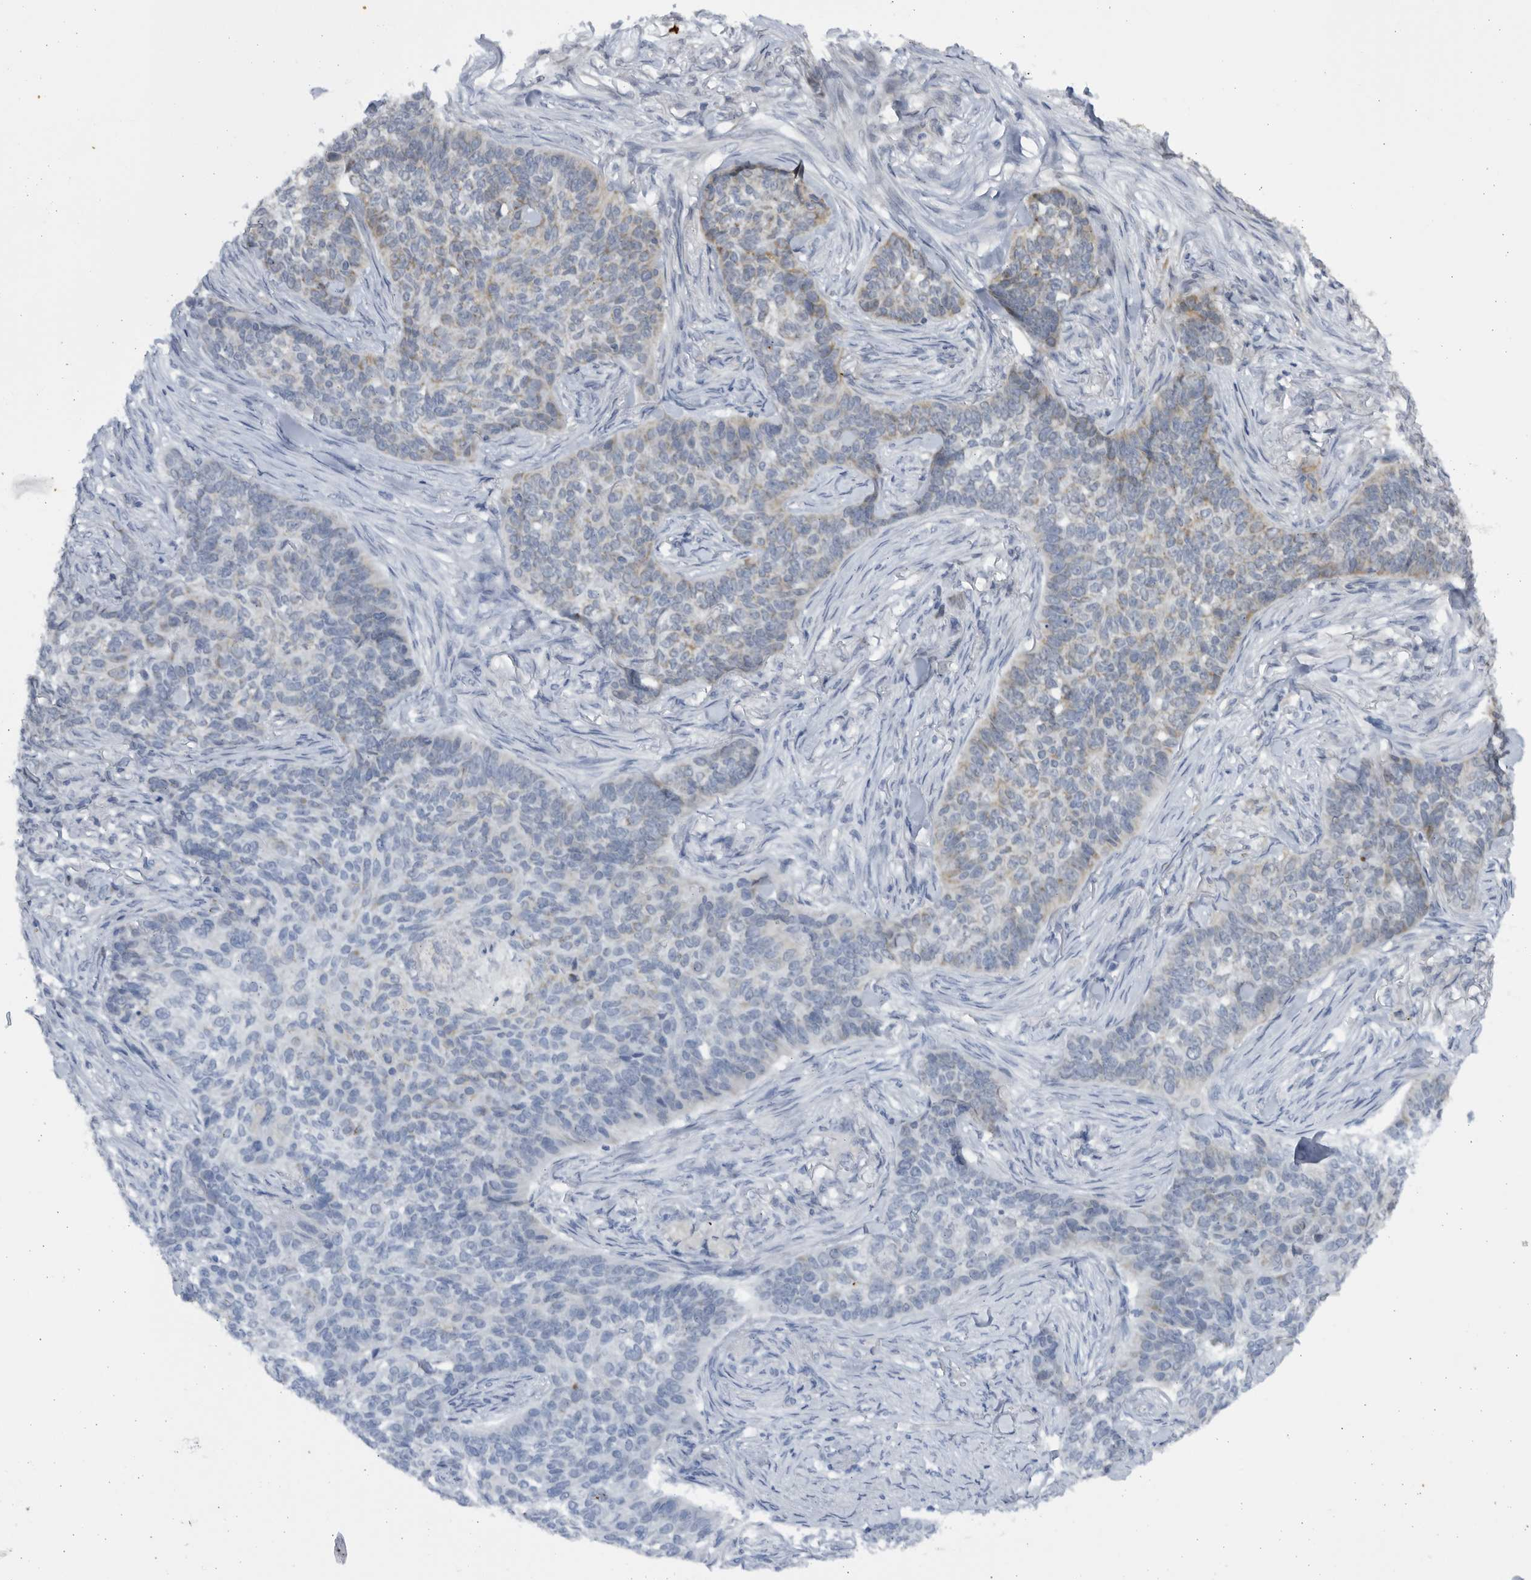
{"staining": {"intensity": "weak", "quantity": "<25%", "location": "cytoplasmic/membranous"}, "tissue": "skin cancer", "cell_type": "Tumor cells", "image_type": "cancer", "snomed": [{"axis": "morphology", "description": "Basal cell carcinoma"}, {"axis": "topography", "description": "Skin"}], "caption": "Skin cancer was stained to show a protein in brown. There is no significant expression in tumor cells. (DAB immunohistochemistry, high magnification).", "gene": "SLC25A22", "patient": {"sex": "male", "age": 85}}